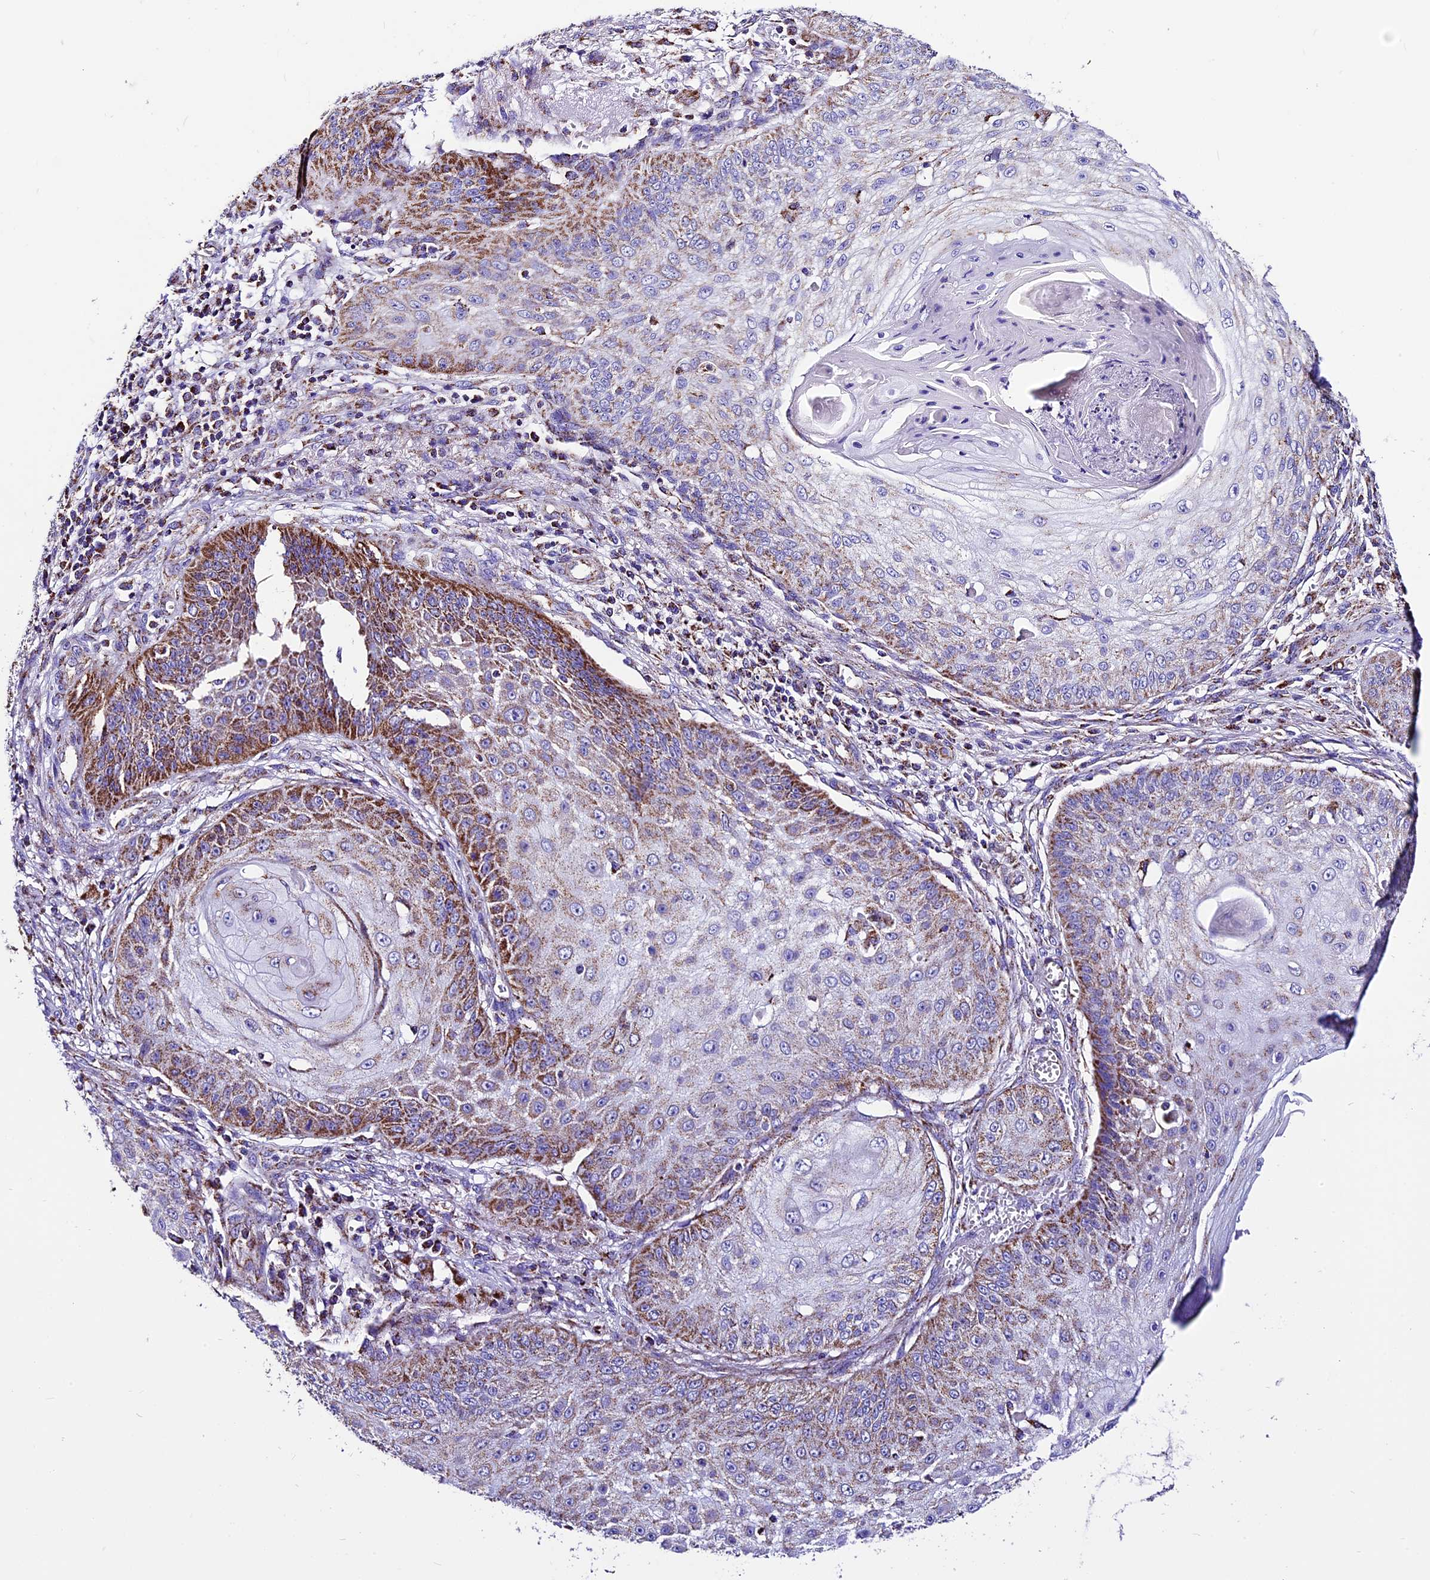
{"staining": {"intensity": "strong", "quantity": "25%-75%", "location": "cytoplasmic/membranous"}, "tissue": "skin cancer", "cell_type": "Tumor cells", "image_type": "cancer", "snomed": [{"axis": "morphology", "description": "Squamous cell carcinoma, NOS"}, {"axis": "topography", "description": "Skin"}], "caption": "Tumor cells show high levels of strong cytoplasmic/membranous staining in about 25%-75% of cells in human squamous cell carcinoma (skin).", "gene": "DCAF5", "patient": {"sex": "male", "age": 70}}